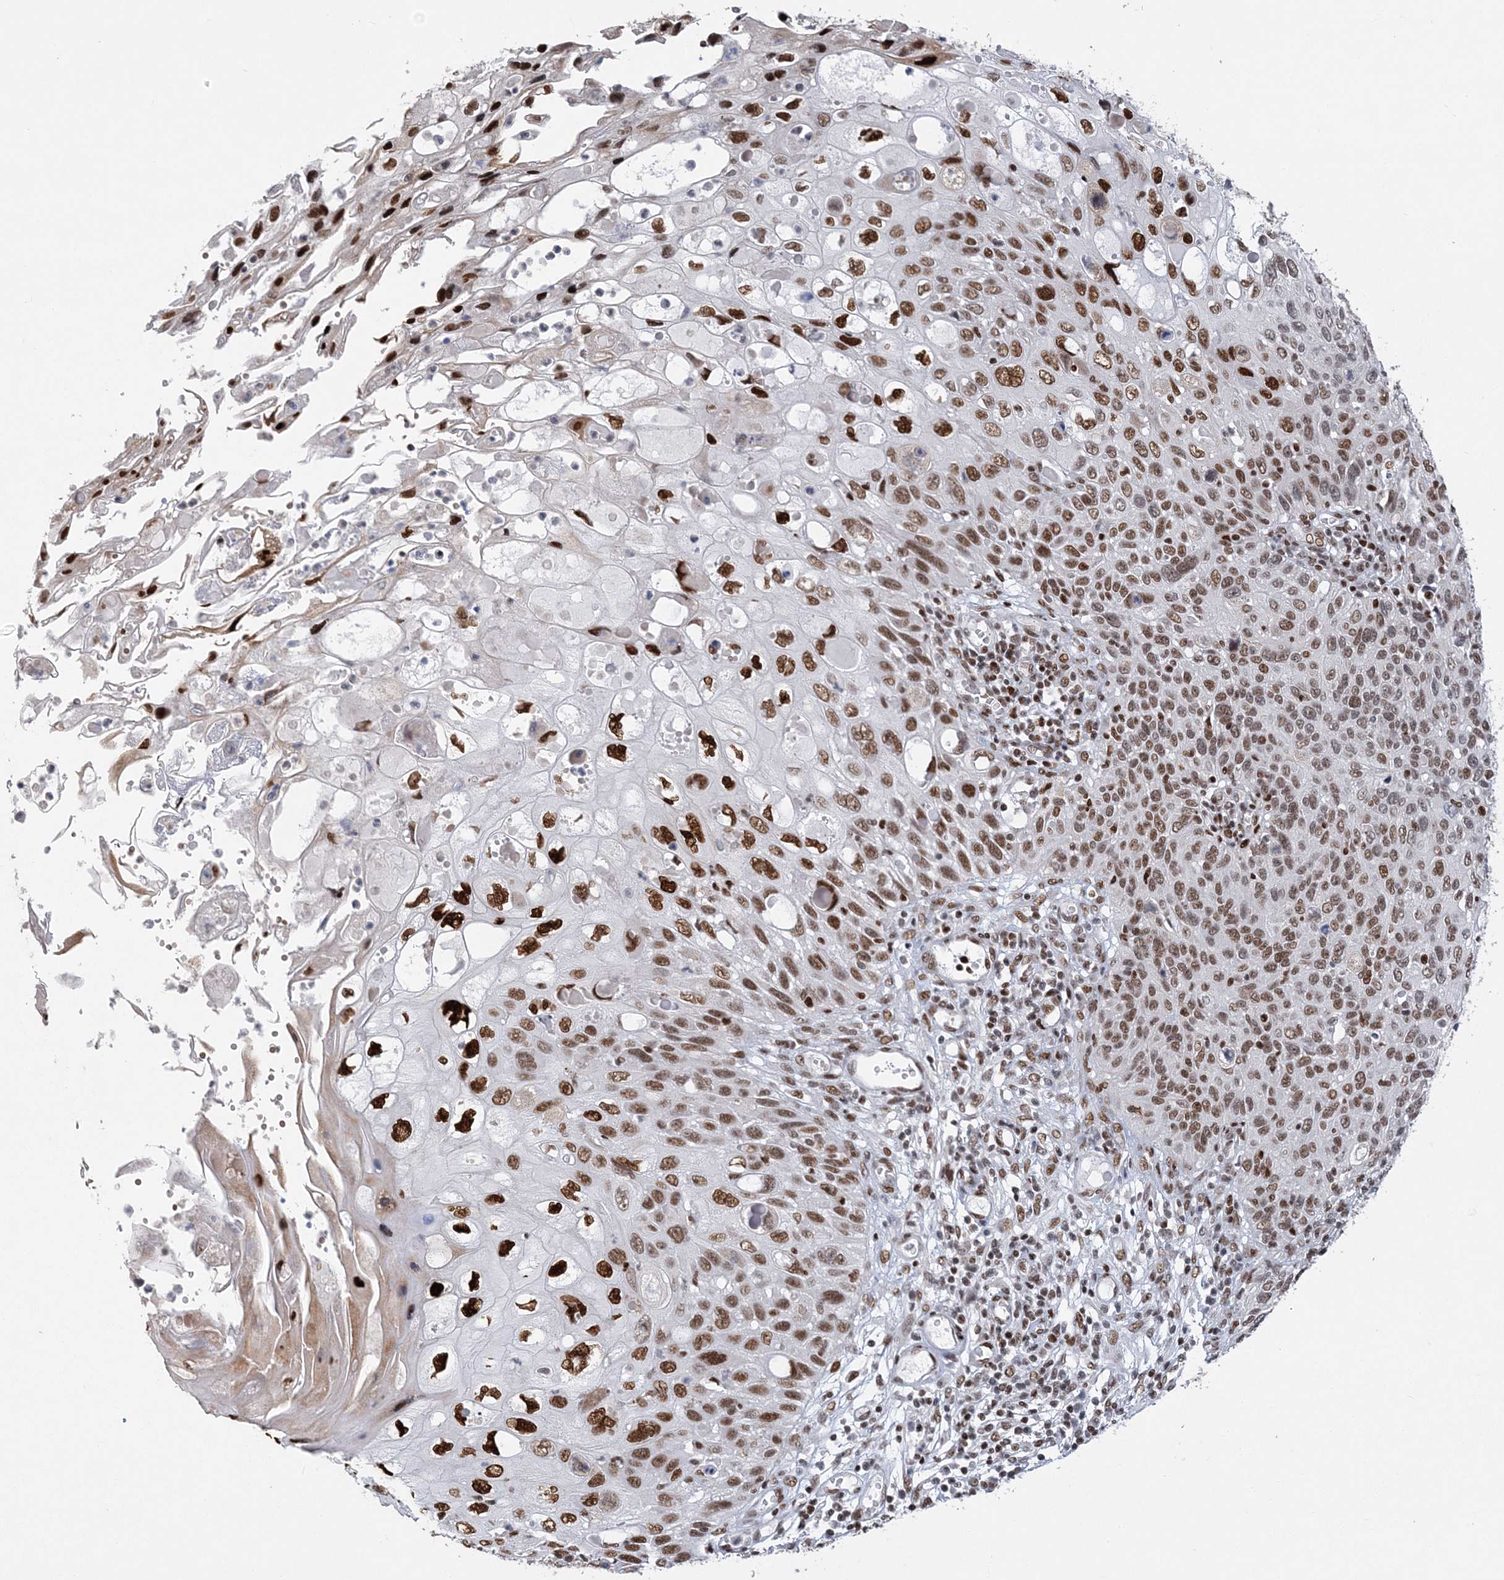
{"staining": {"intensity": "strong", "quantity": ">75%", "location": "nuclear"}, "tissue": "cervical cancer", "cell_type": "Tumor cells", "image_type": "cancer", "snomed": [{"axis": "morphology", "description": "Squamous cell carcinoma, NOS"}, {"axis": "topography", "description": "Cervix"}], "caption": "A brown stain shows strong nuclear staining of a protein in human cervical cancer tumor cells.", "gene": "ZBTB7A", "patient": {"sex": "female", "age": 70}}